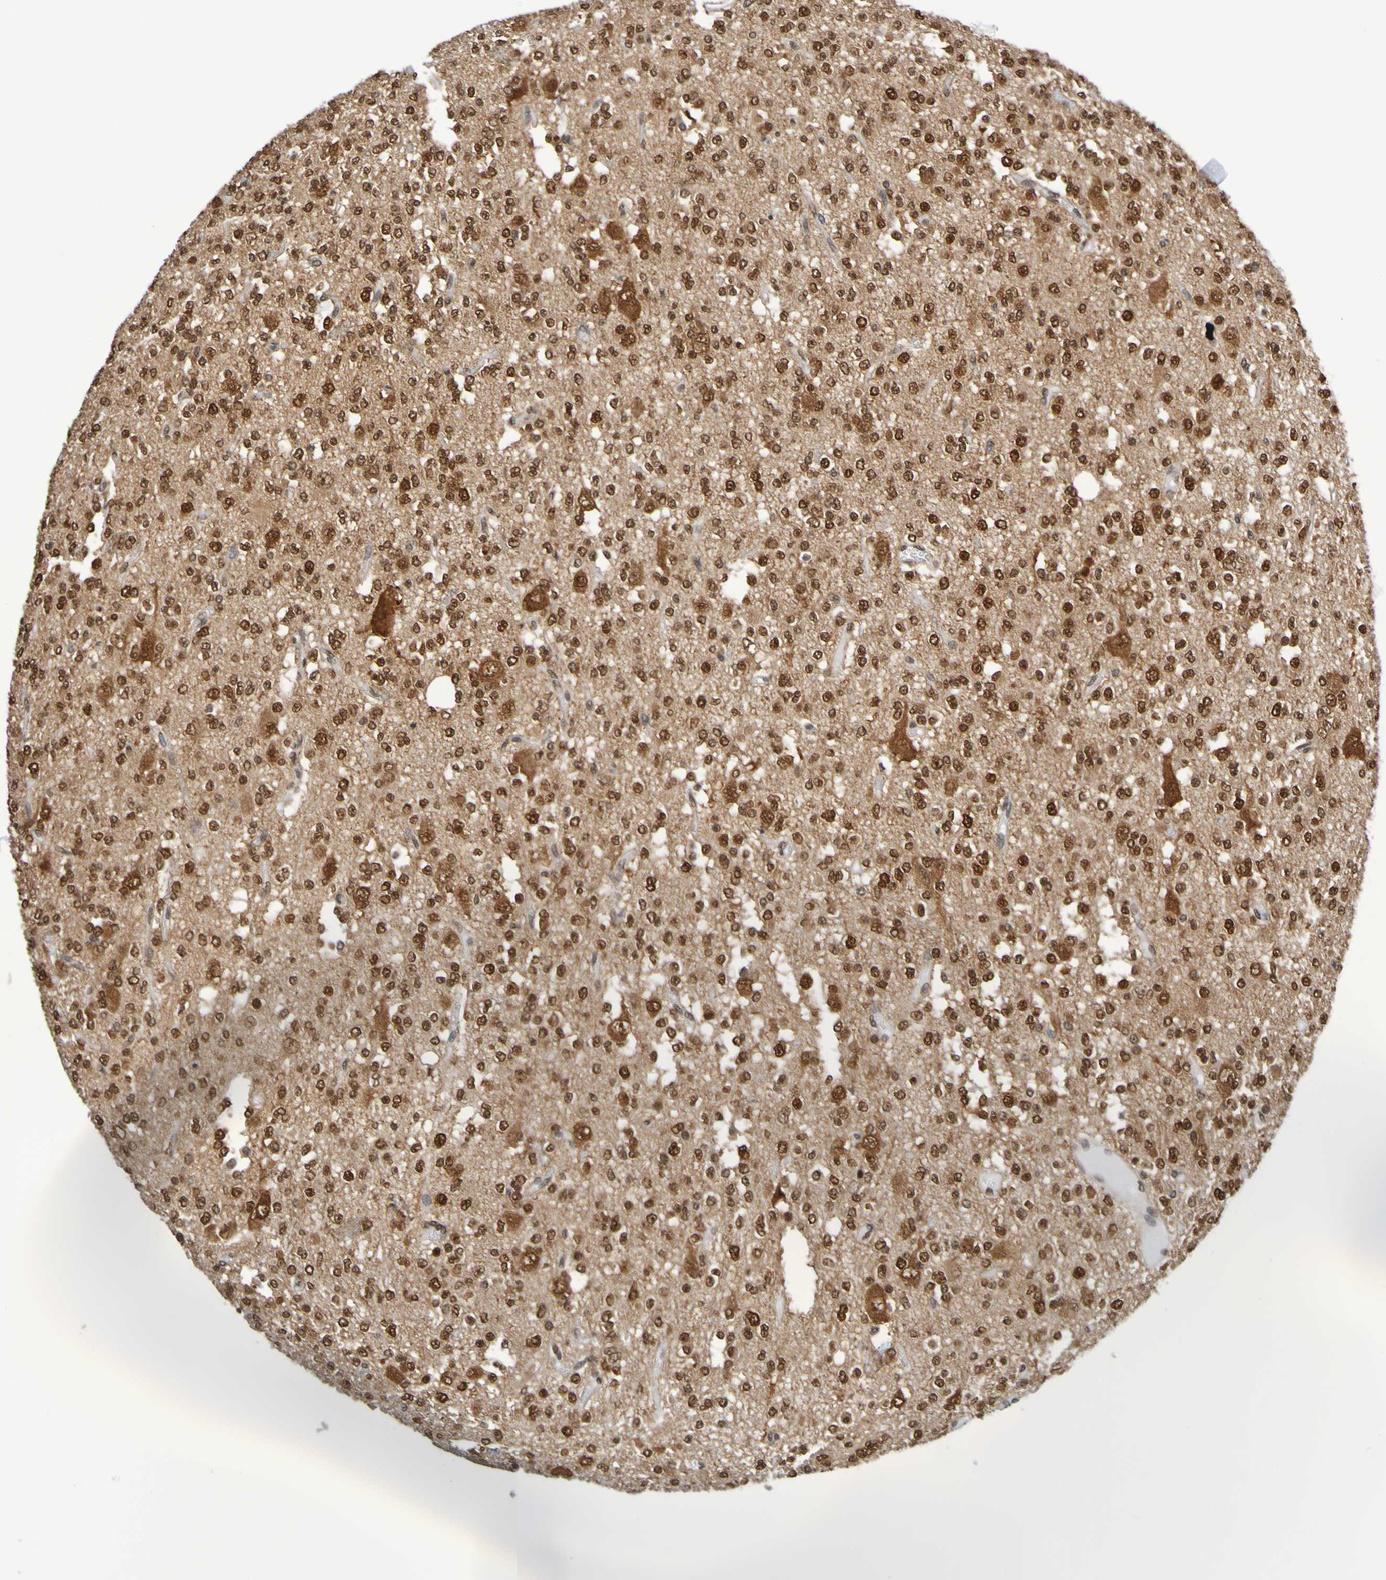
{"staining": {"intensity": "strong", "quantity": ">75%", "location": "nuclear"}, "tissue": "glioma", "cell_type": "Tumor cells", "image_type": "cancer", "snomed": [{"axis": "morphology", "description": "Glioma, malignant, Low grade"}, {"axis": "topography", "description": "Brain"}], "caption": "IHC photomicrograph of human malignant glioma (low-grade) stained for a protein (brown), which demonstrates high levels of strong nuclear positivity in about >75% of tumor cells.", "gene": "HDAC2", "patient": {"sex": "male", "age": 38}}